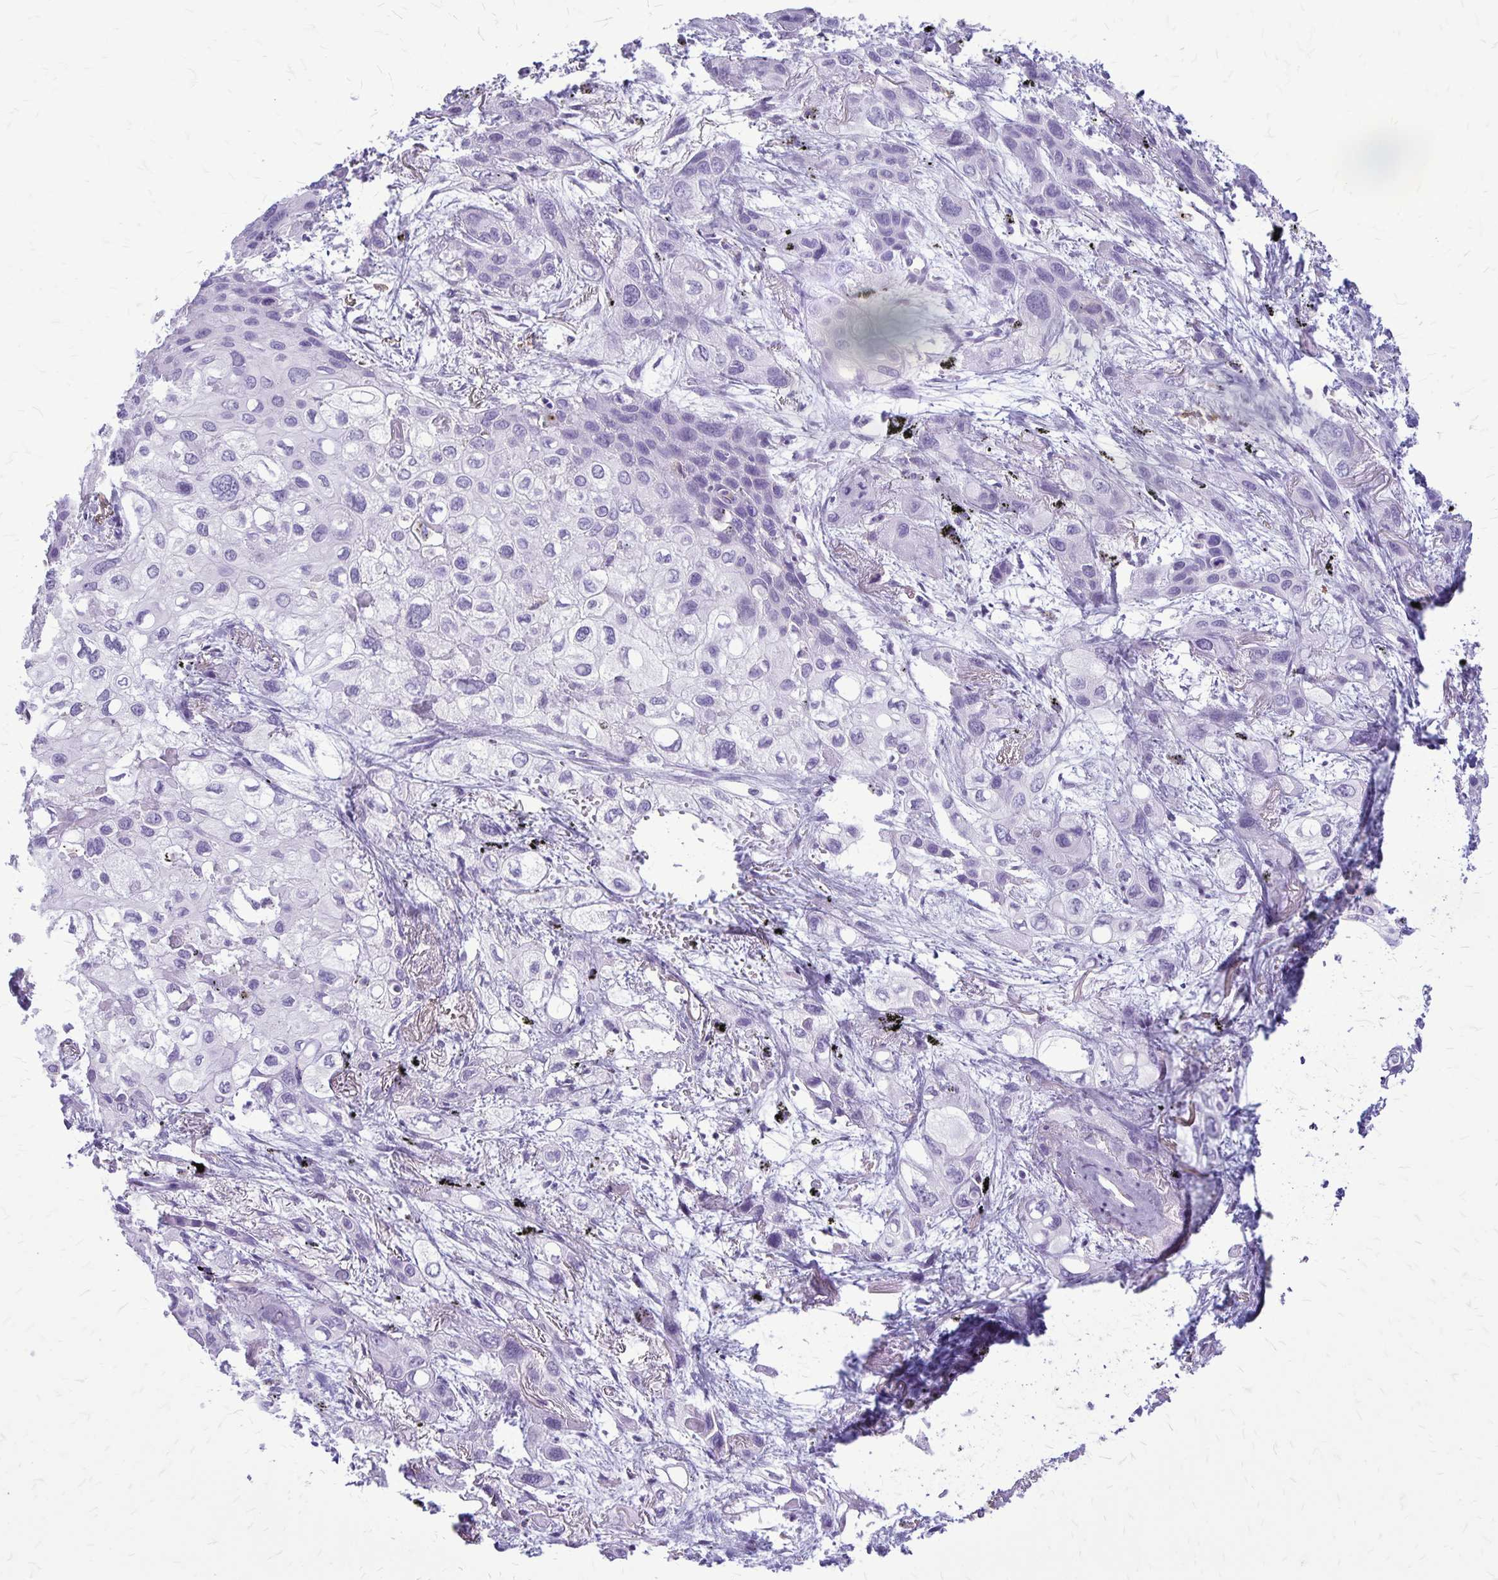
{"staining": {"intensity": "negative", "quantity": "none", "location": "none"}, "tissue": "lung cancer", "cell_type": "Tumor cells", "image_type": "cancer", "snomed": [{"axis": "morphology", "description": "Squamous cell carcinoma, NOS"}, {"axis": "morphology", "description": "Squamous cell carcinoma, metastatic, NOS"}, {"axis": "topography", "description": "Lung"}], "caption": "Tumor cells are negative for brown protein staining in lung cancer (metastatic squamous cell carcinoma).", "gene": "RTN1", "patient": {"sex": "male", "age": 59}}